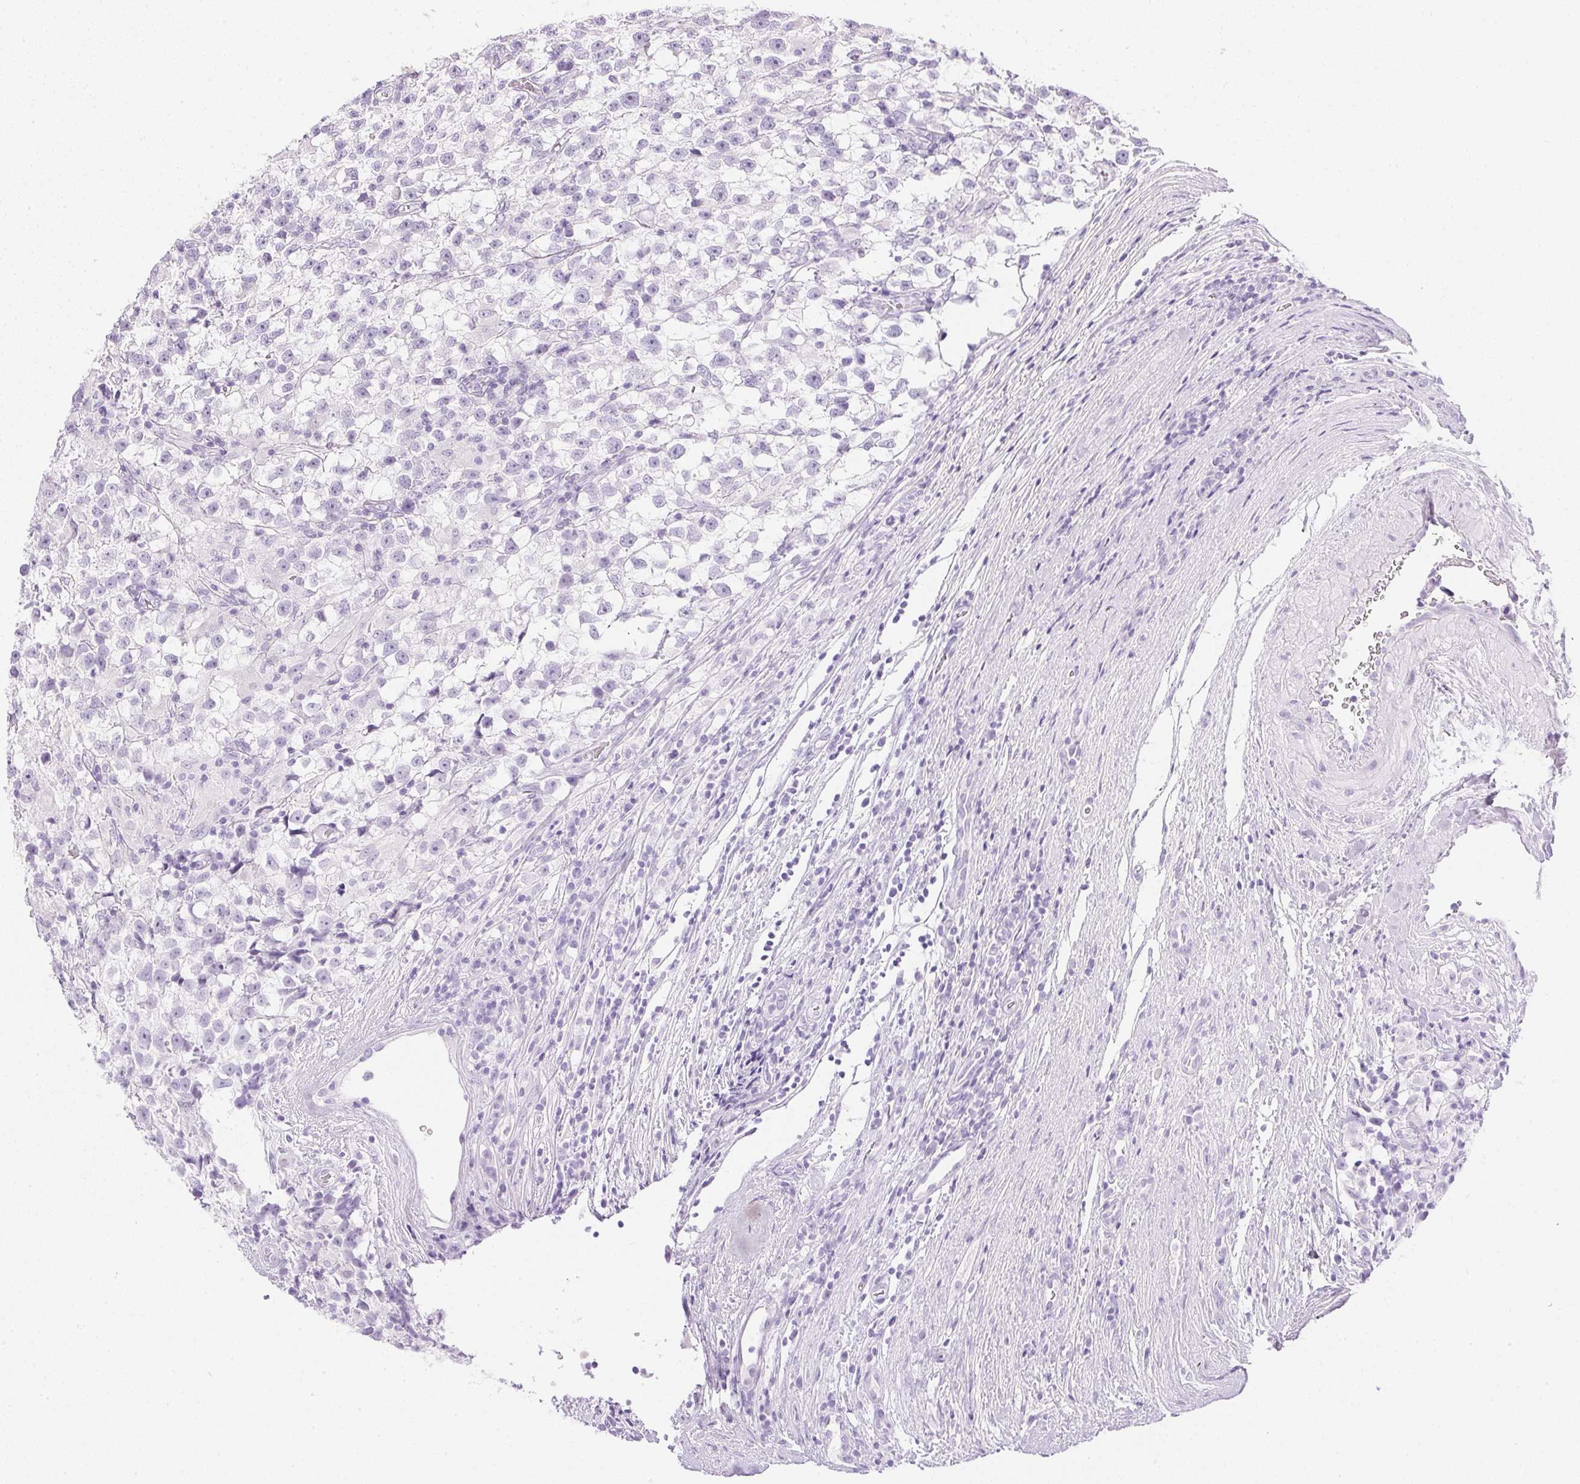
{"staining": {"intensity": "negative", "quantity": "none", "location": "none"}, "tissue": "testis cancer", "cell_type": "Tumor cells", "image_type": "cancer", "snomed": [{"axis": "morphology", "description": "Seminoma, NOS"}, {"axis": "topography", "description": "Testis"}], "caption": "This is an immunohistochemistry image of human testis cancer (seminoma). There is no staining in tumor cells.", "gene": "CPB1", "patient": {"sex": "male", "age": 31}}